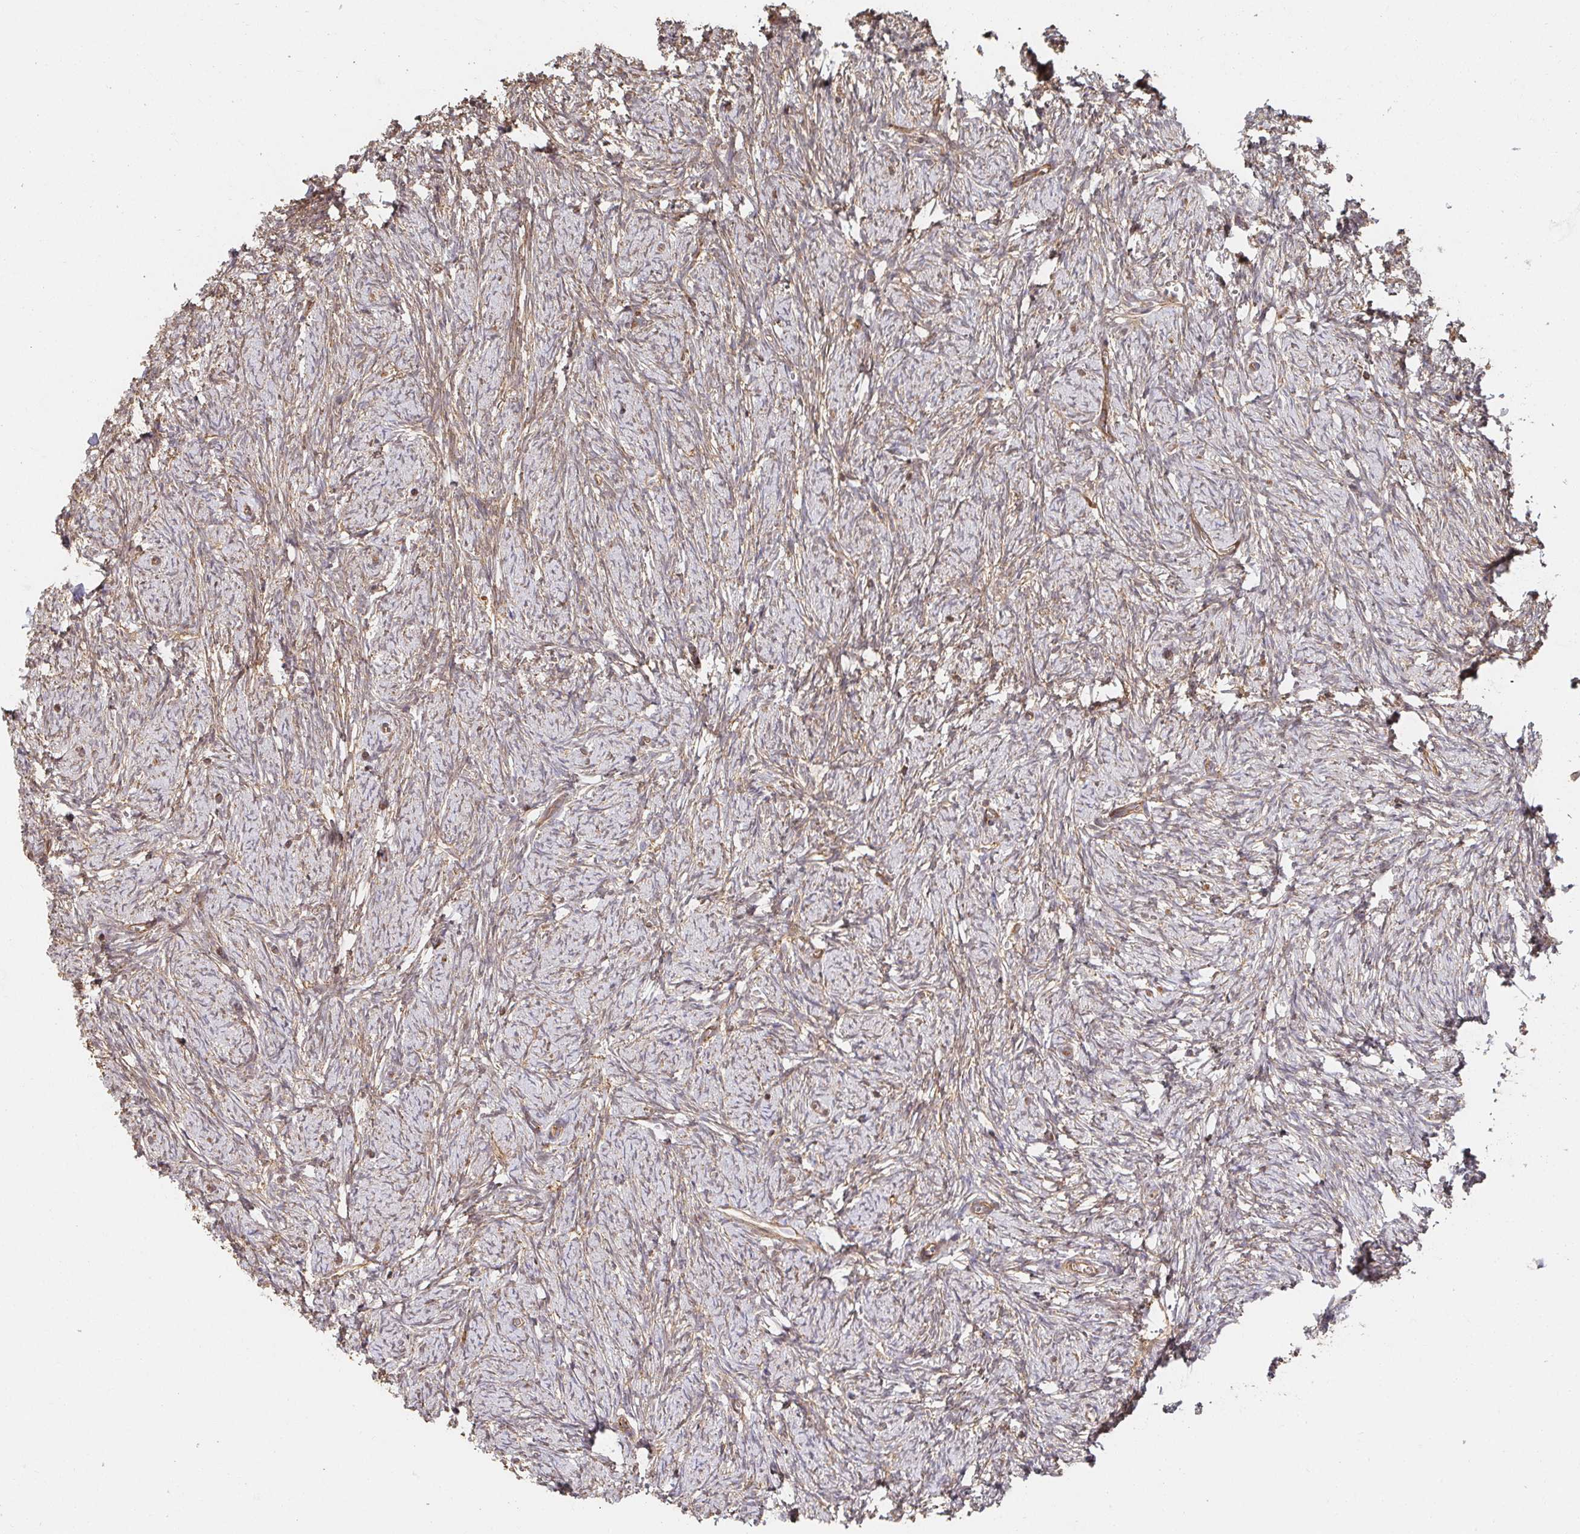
{"staining": {"intensity": "weak", "quantity": ">75%", "location": "cytoplasmic/membranous"}, "tissue": "ovary", "cell_type": "Follicle cells", "image_type": "normal", "snomed": [{"axis": "morphology", "description": "Normal tissue, NOS"}, {"axis": "topography", "description": "Ovary"}], "caption": "Normal ovary exhibits weak cytoplasmic/membranous positivity in about >75% of follicle cells The staining was performed using DAB (3,3'-diaminobenzidine), with brown indicating positive protein expression. Nuclei are stained blue with hematoxylin..", "gene": "APBB1", "patient": {"sex": "female", "age": 41}}